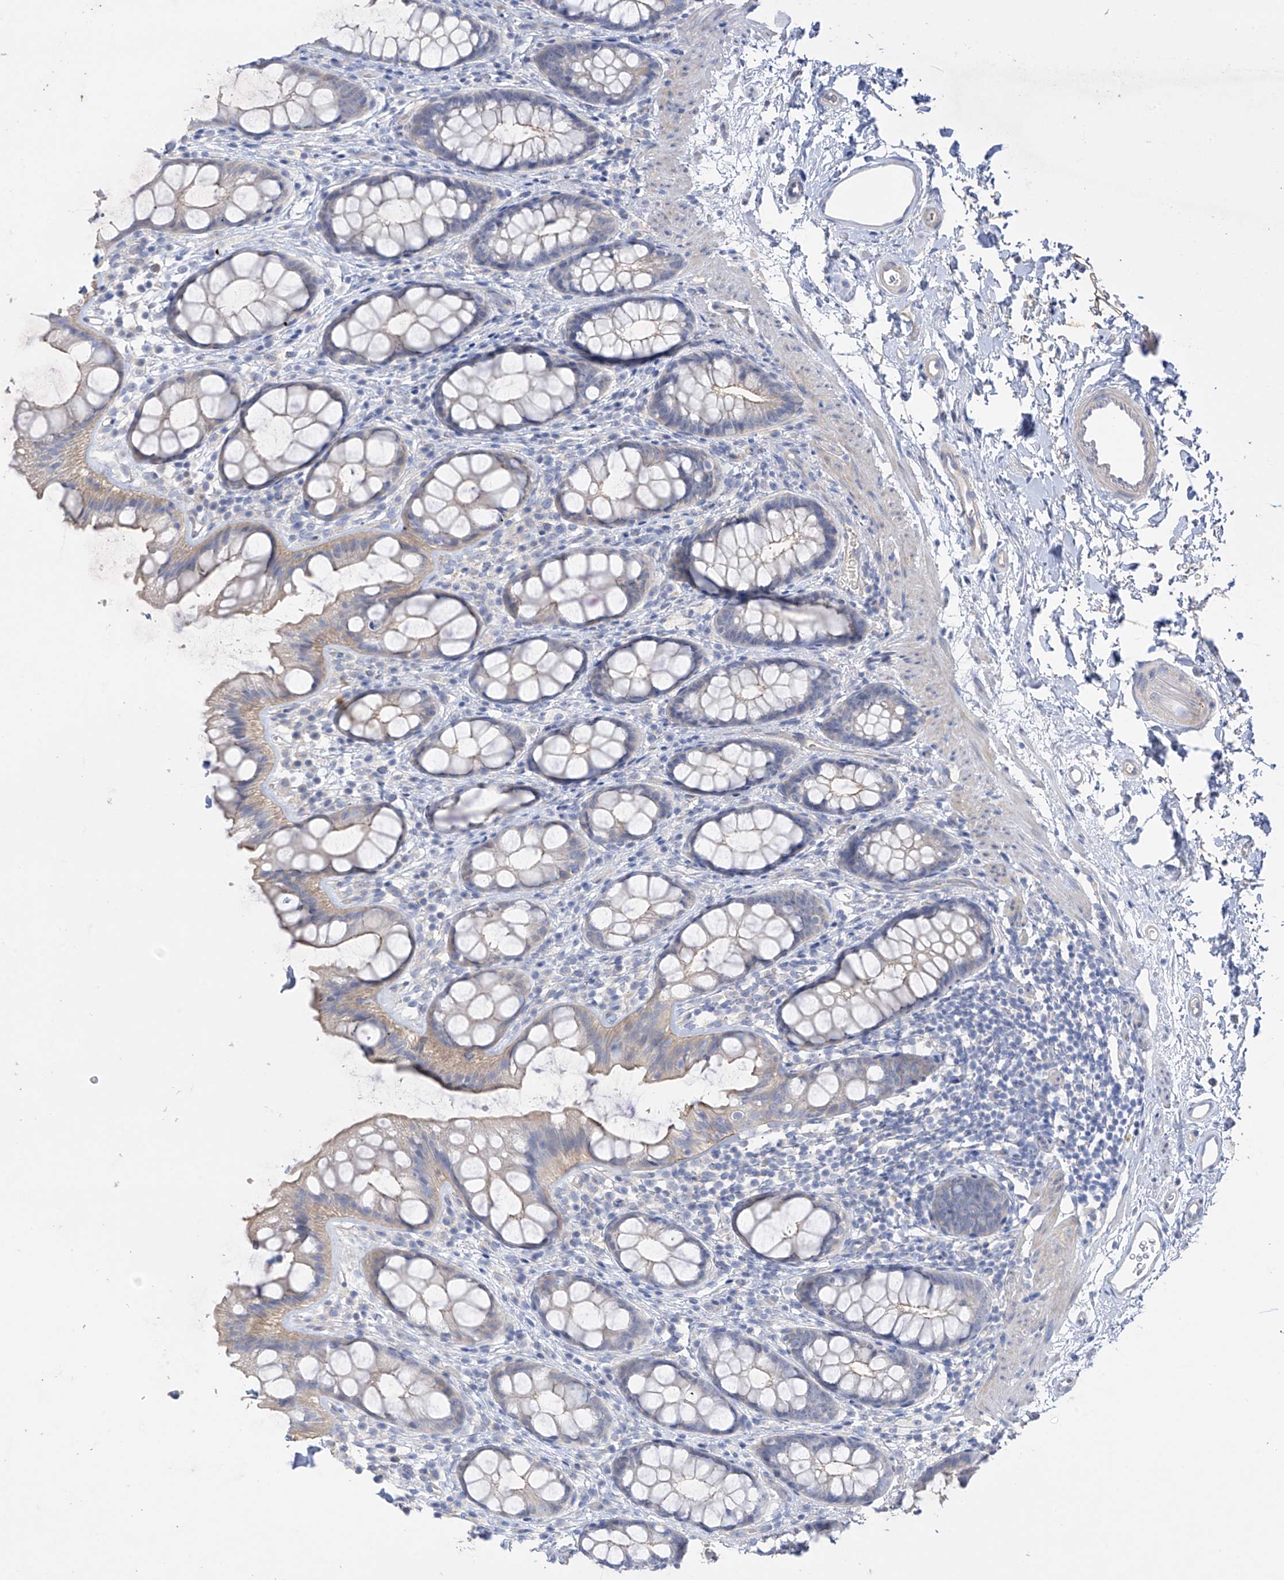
{"staining": {"intensity": "weak", "quantity": "<25%", "location": "cytoplasmic/membranous"}, "tissue": "rectum", "cell_type": "Glandular cells", "image_type": "normal", "snomed": [{"axis": "morphology", "description": "Normal tissue, NOS"}, {"axis": "topography", "description": "Rectum"}], "caption": "The IHC micrograph has no significant expression in glandular cells of rectum.", "gene": "PRSS12", "patient": {"sex": "female", "age": 65}}